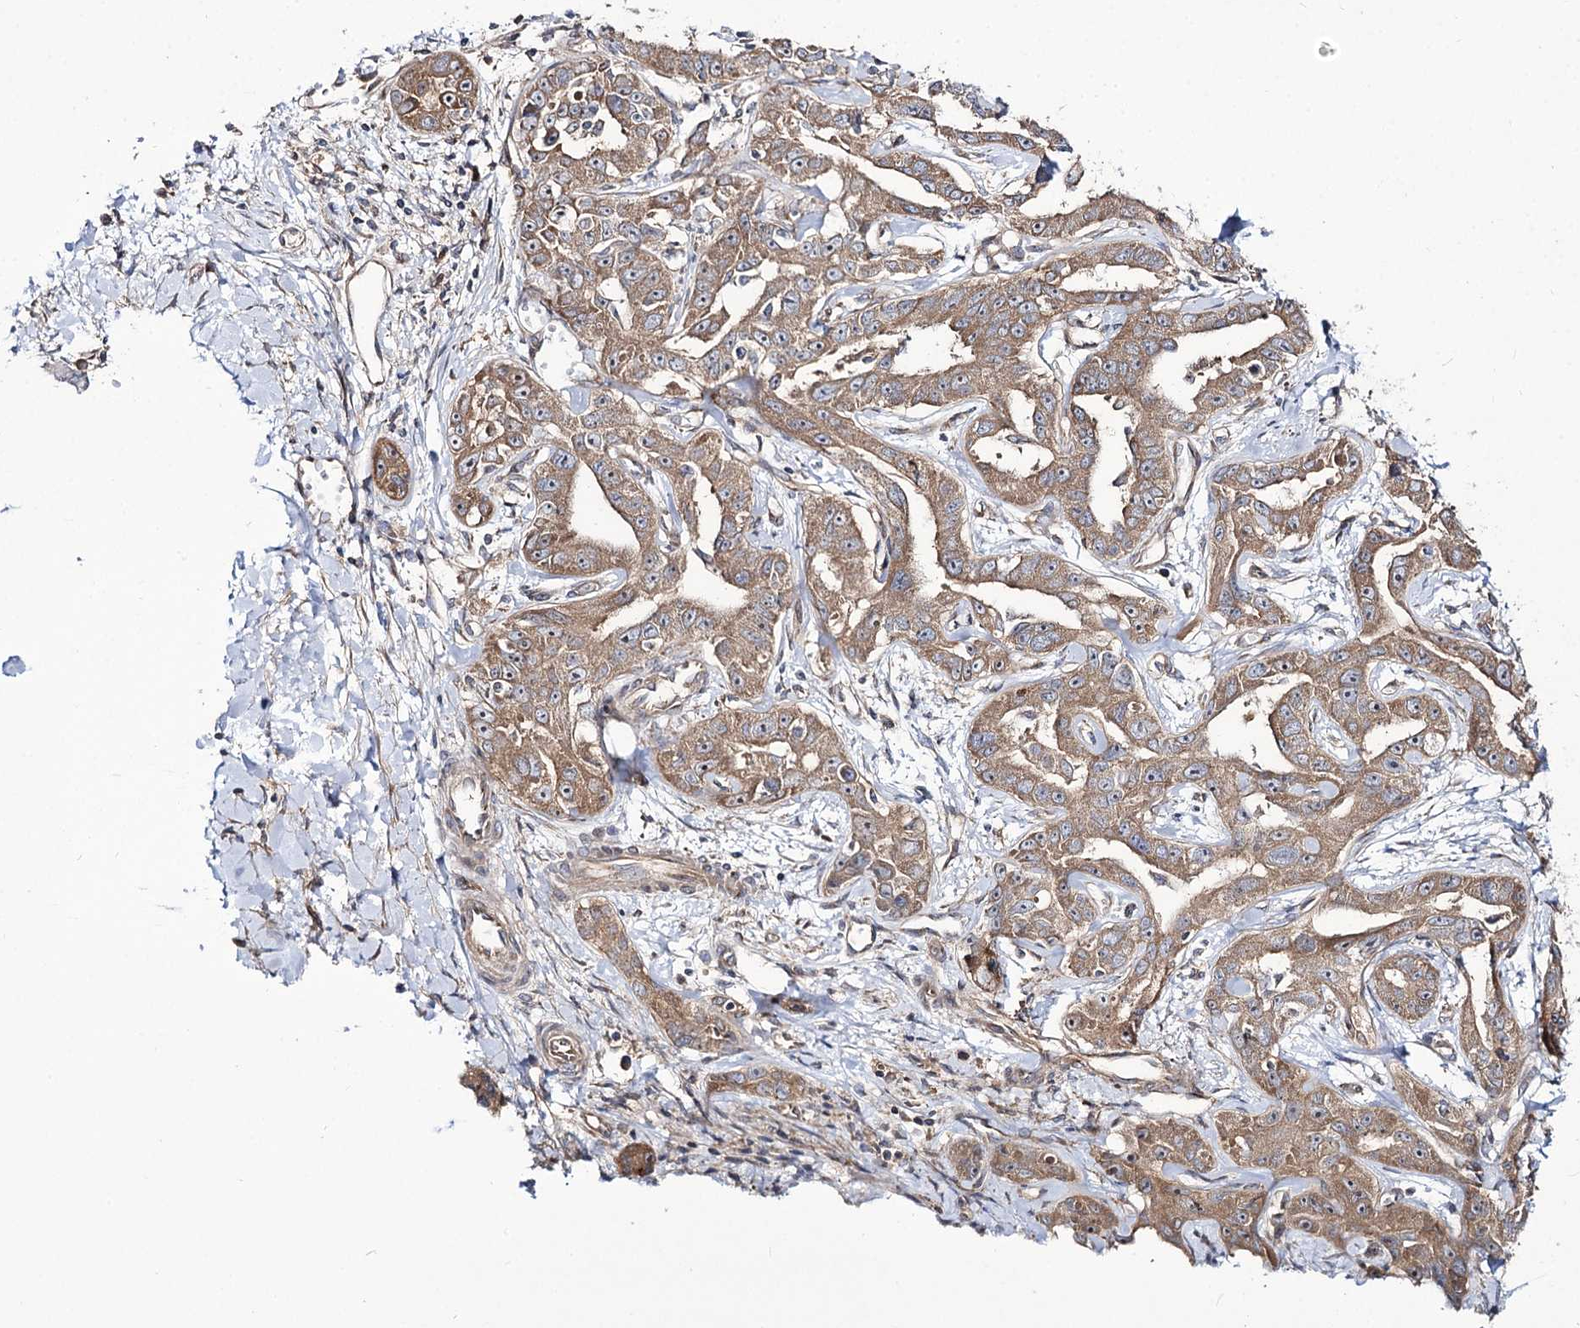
{"staining": {"intensity": "moderate", "quantity": ">75%", "location": "cytoplasmic/membranous"}, "tissue": "liver cancer", "cell_type": "Tumor cells", "image_type": "cancer", "snomed": [{"axis": "morphology", "description": "Cholangiocarcinoma"}, {"axis": "topography", "description": "Liver"}], "caption": "Liver cancer (cholangiocarcinoma) stained with a protein marker demonstrates moderate staining in tumor cells.", "gene": "C11orf80", "patient": {"sex": "male", "age": 59}}